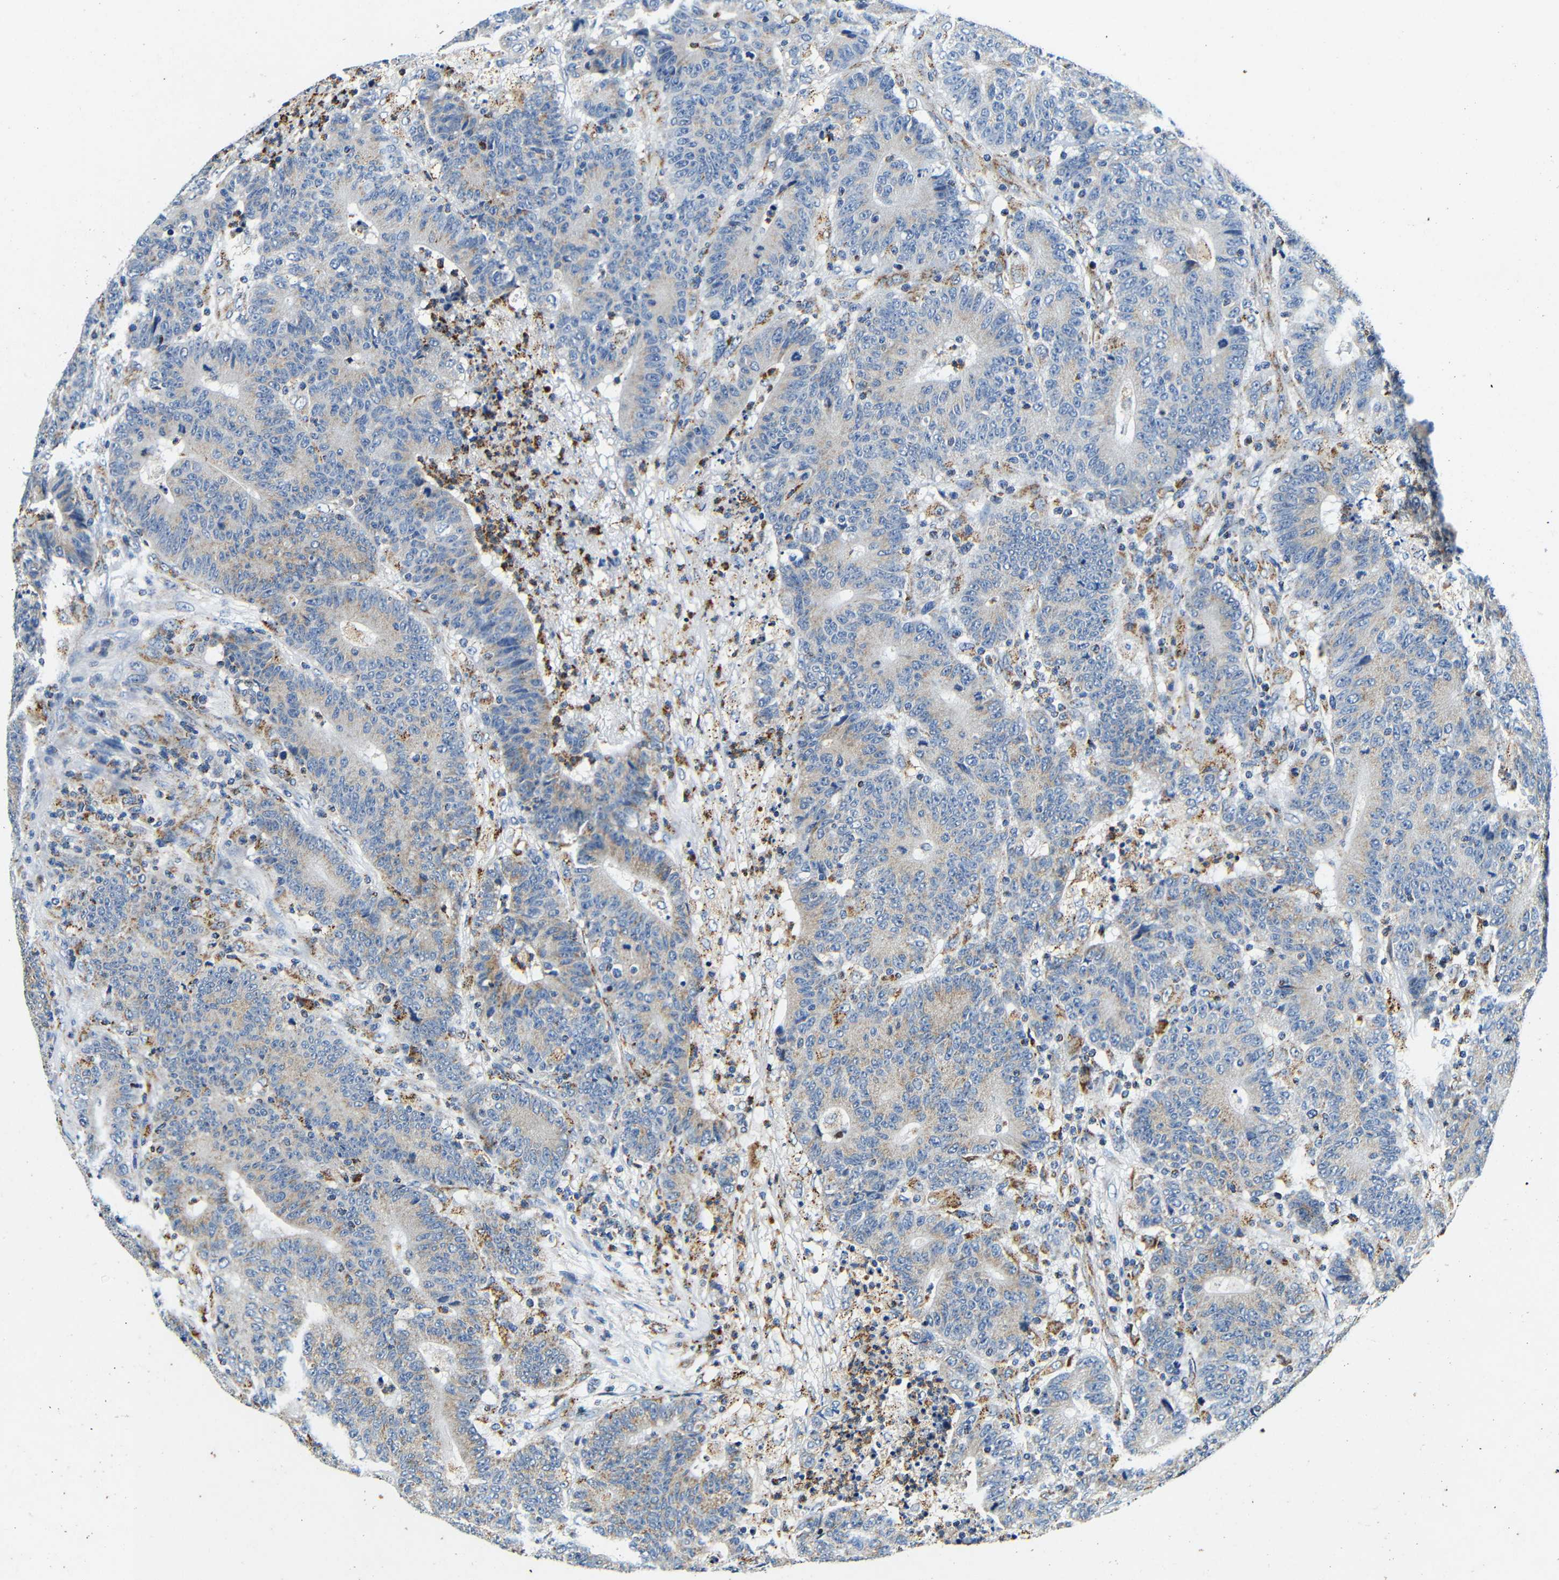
{"staining": {"intensity": "weak", "quantity": "25%-75%", "location": "cytoplasmic/membranous"}, "tissue": "colorectal cancer", "cell_type": "Tumor cells", "image_type": "cancer", "snomed": [{"axis": "morphology", "description": "Adenocarcinoma, NOS"}, {"axis": "topography", "description": "Rectum"}], "caption": "Immunohistochemistry micrograph of neoplastic tissue: adenocarcinoma (colorectal) stained using immunohistochemistry demonstrates low levels of weak protein expression localized specifically in the cytoplasmic/membranous of tumor cells, appearing as a cytoplasmic/membranous brown color.", "gene": "GALNT18", "patient": {"sex": "female", "age": 57}}